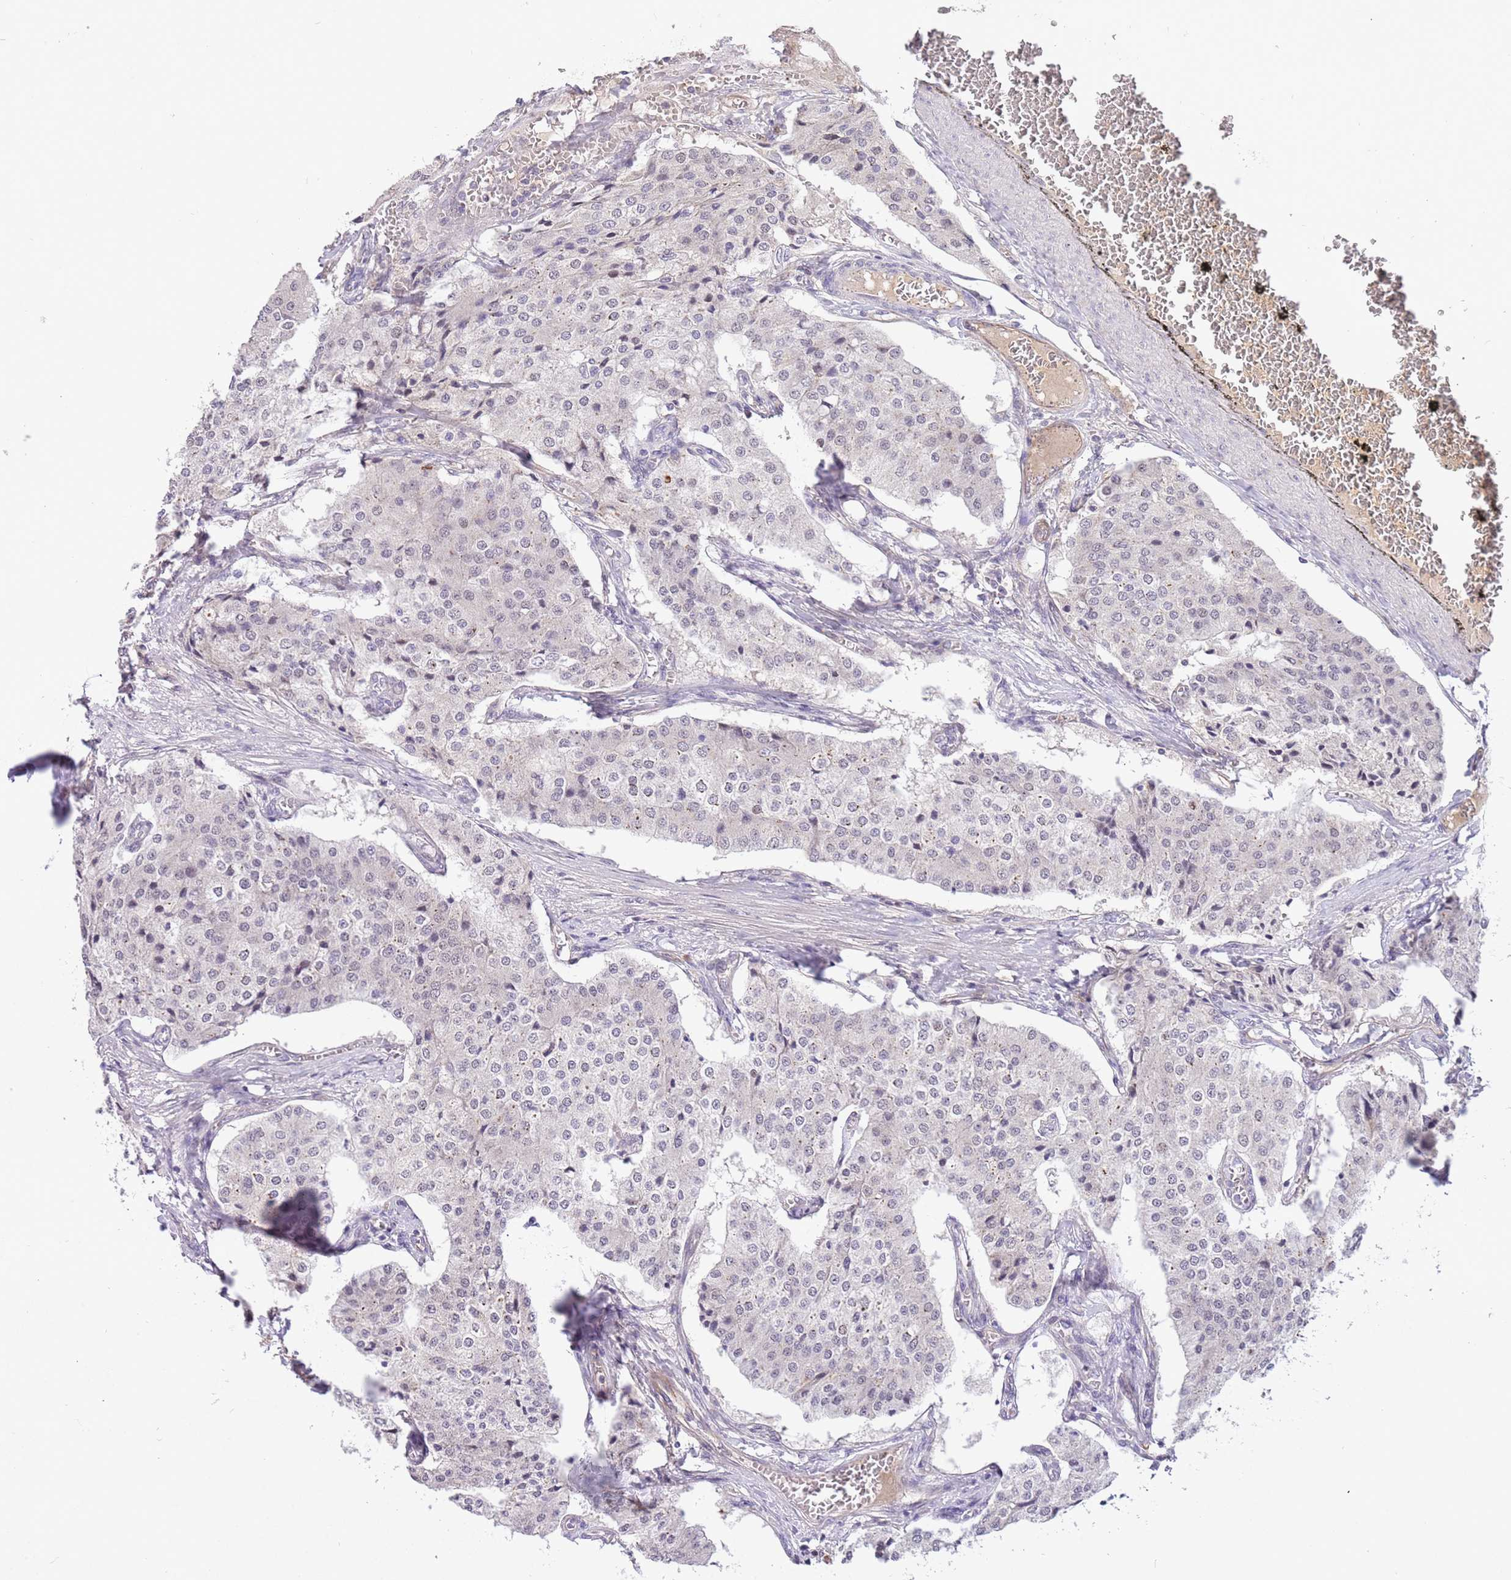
{"staining": {"intensity": "negative", "quantity": "none", "location": "none"}, "tissue": "carcinoid", "cell_type": "Tumor cells", "image_type": "cancer", "snomed": [{"axis": "morphology", "description": "Carcinoid, malignant, NOS"}, {"axis": "topography", "description": "Colon"}], "caption": "Immunohistochemical staining of human carcinoid (malignant) demonstrates no significant expression in tumor cells.", "gene": "MAGEF1", "patient": {"sex": "female", "age": 52}}